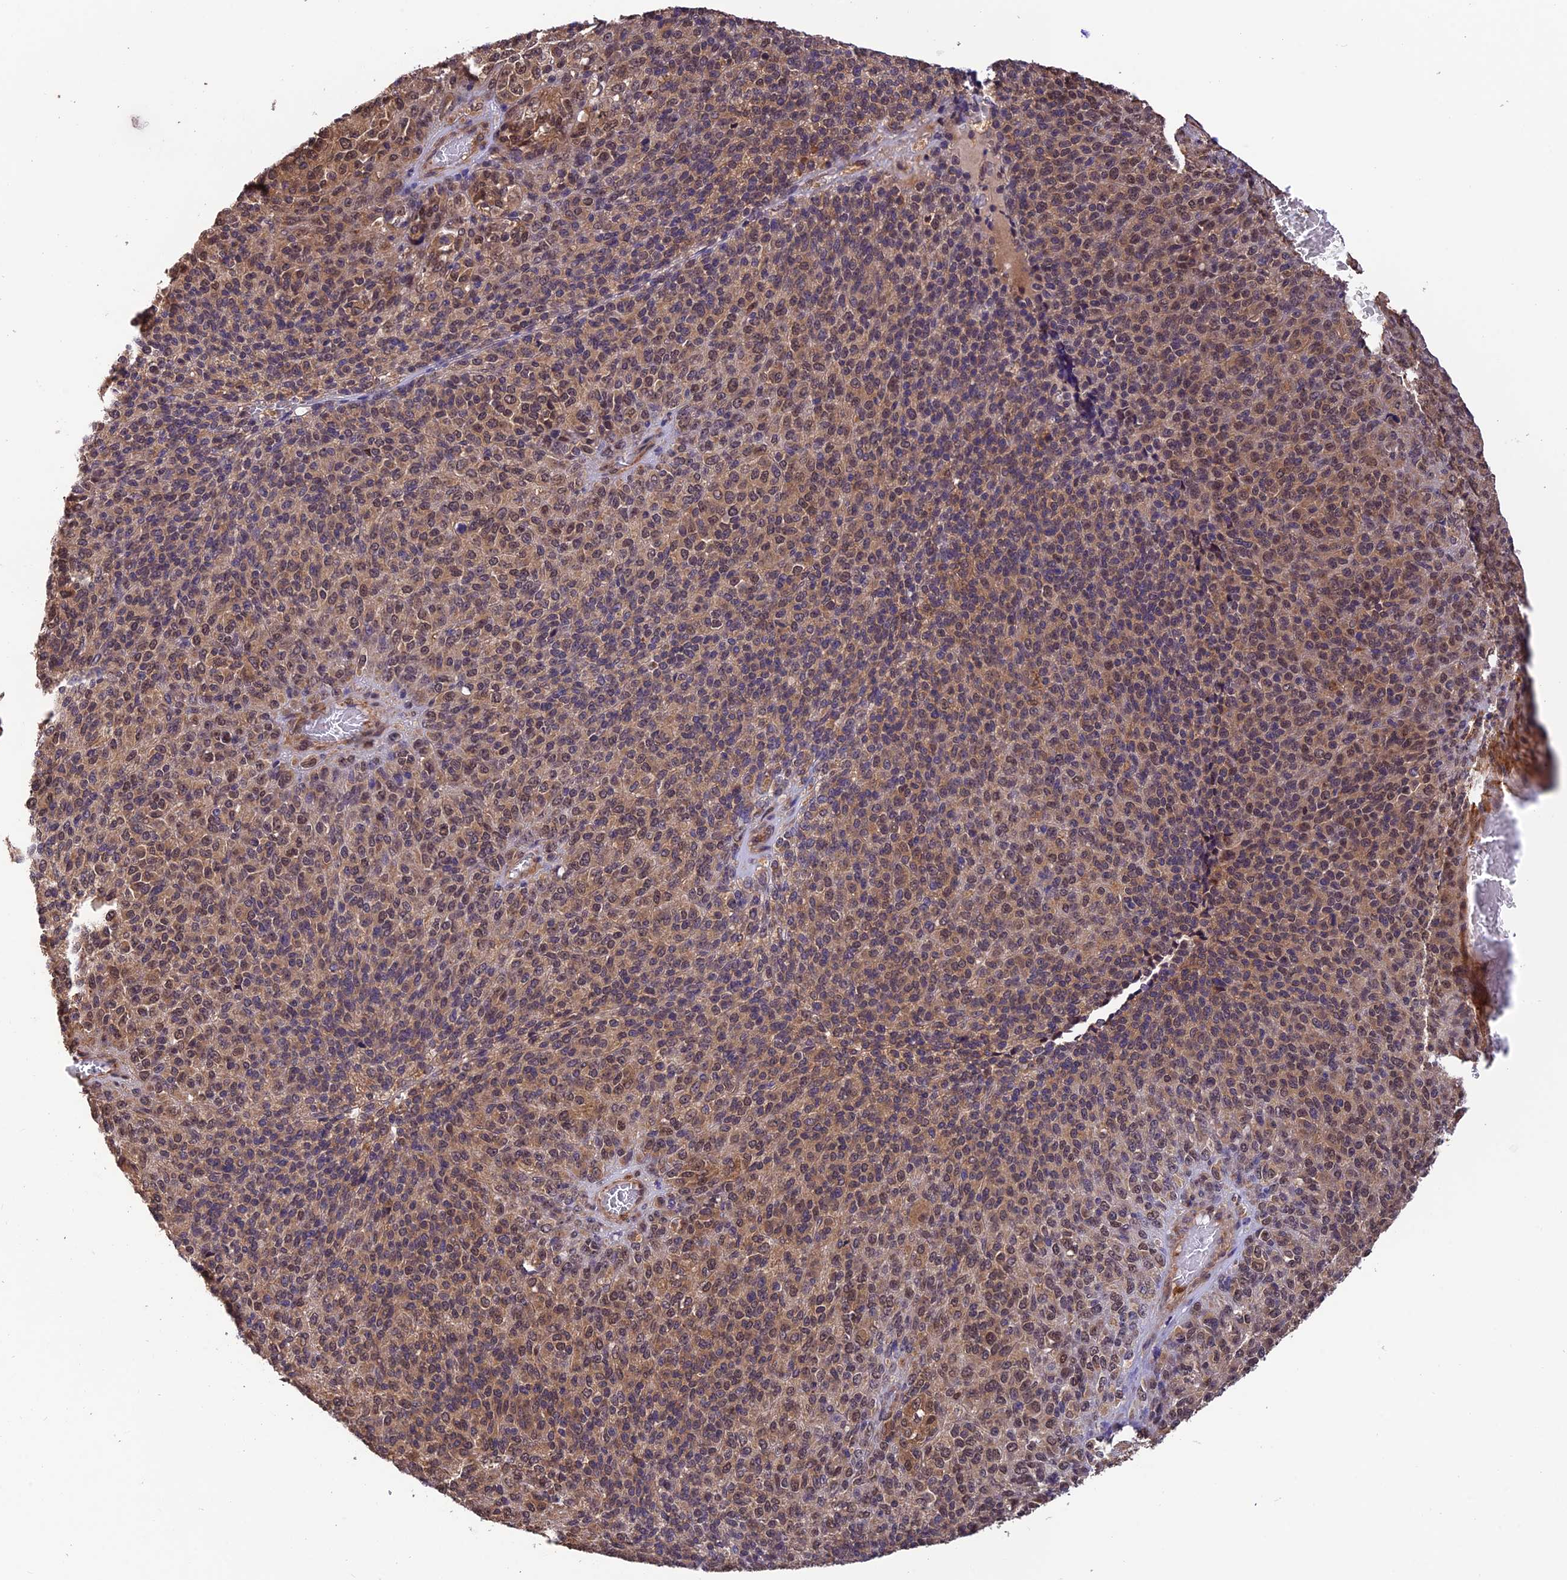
{"staining": {"intensity": "moderate", "quantity": ">75%", "location": "cytoplasmic/membranous,nuclear"}, "tissue": "melanoma", "cell_type": "Tumor cells", "image_type": "cancer", "snomed": [{"axis": "morphology", "description": "Malignant melanoma, Metastatic site"}, {"axis": "topography", "description": "Brain"}], "caption": "Protein analysis of melanoma tissue reveals moderate cytoplasmic/membranous and nuclear positivity in about >75% of tumor cells.", "gene": "PSMB3", "patient": {"sex": "female", "age": 56}}